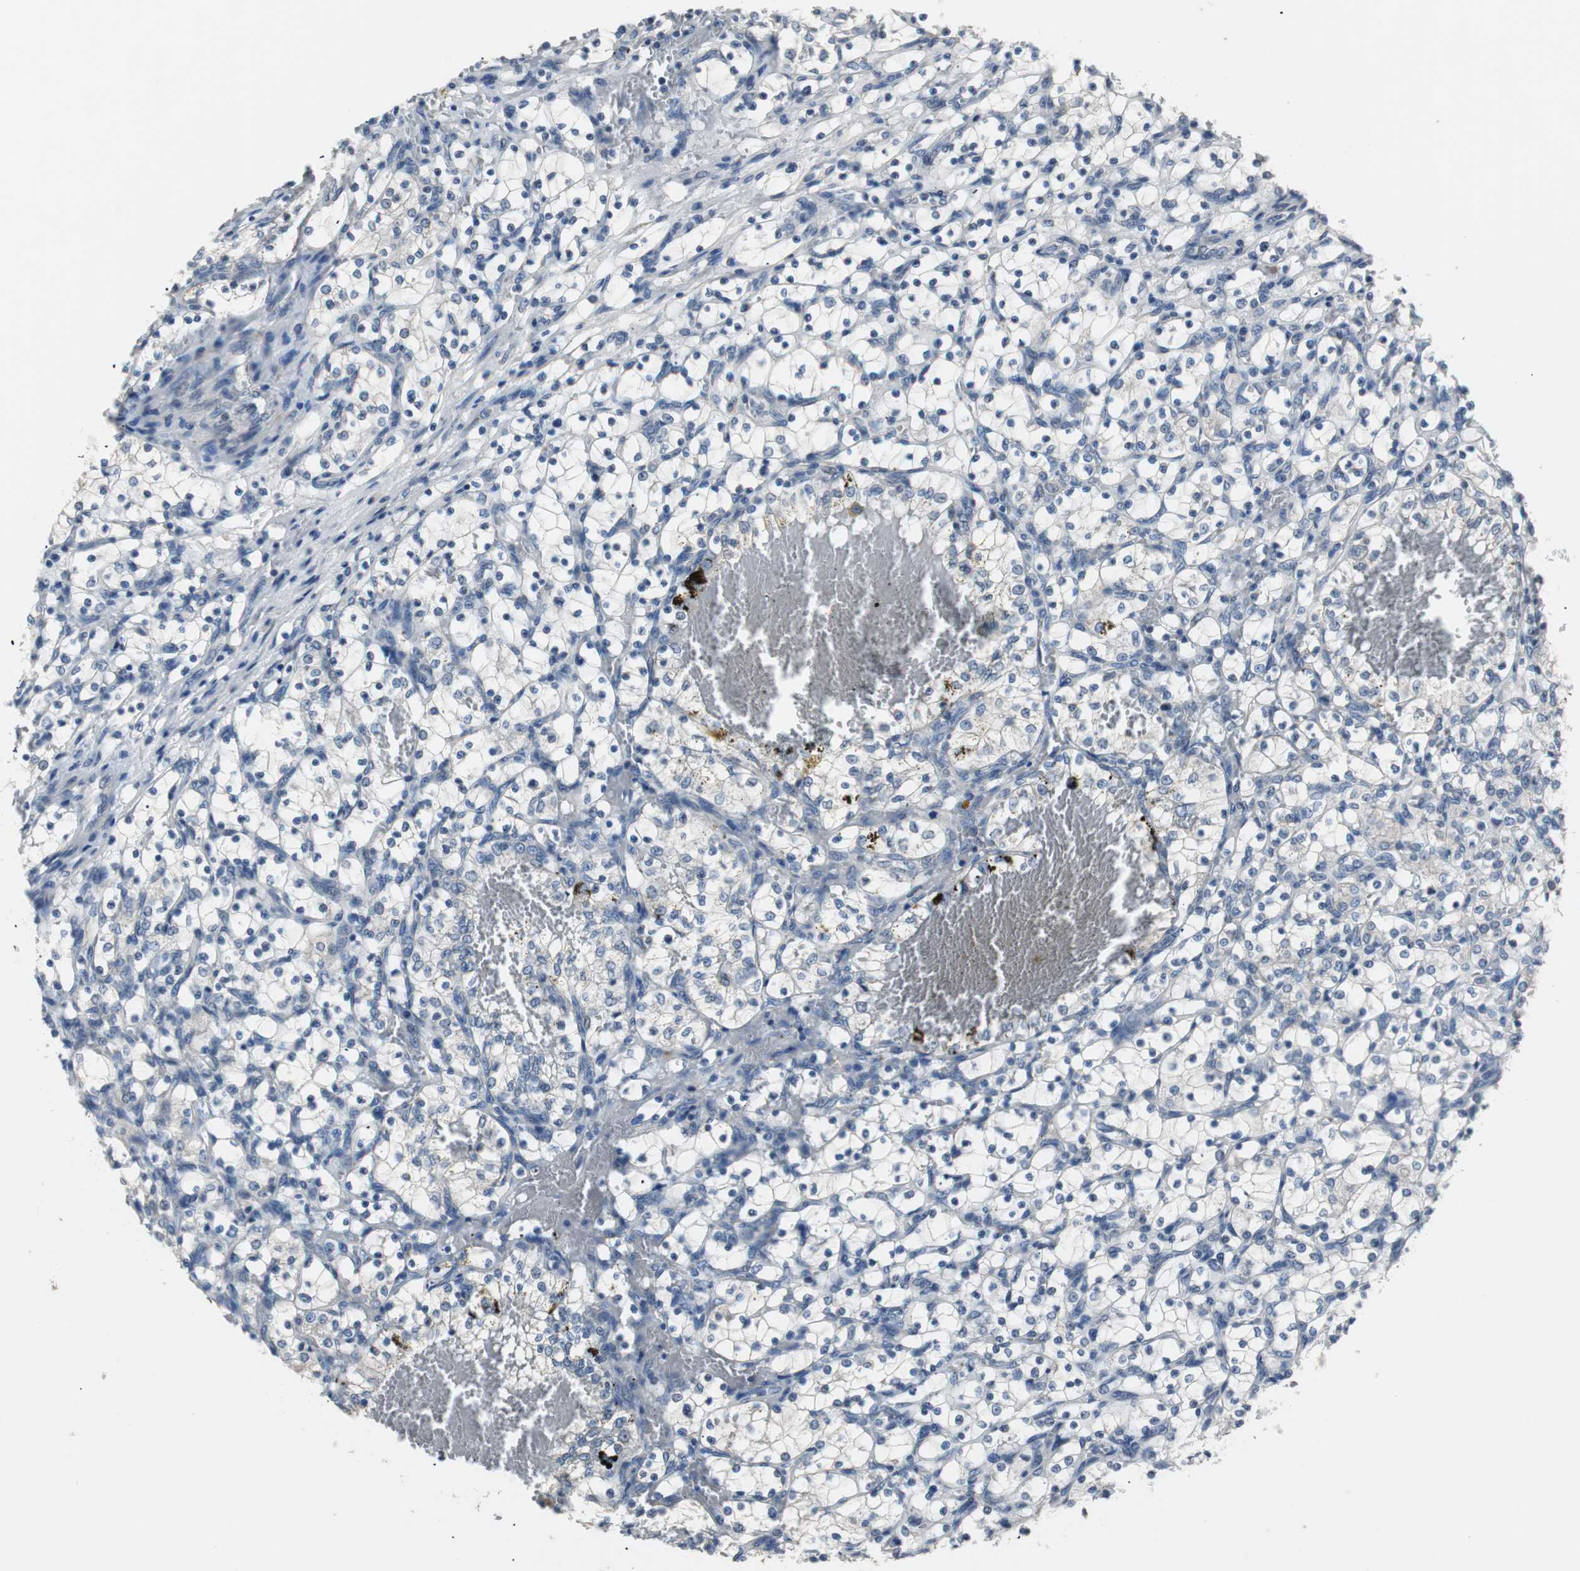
{"staining": {"intensity": "negative", "quantity": "none", "location": "none"}, "tissue": "renal cancer", "cell_type": "Tumor cells", "image_type": "cancer", "snomed": [{"axis": "morphology", "description": "Adenocarcinoma, NOS"}, {"axis": "topography", "description": "Kidney"}], "caption": "Histopathology image shows no significant protein expression in tumor cells of renal cancer. (Brightfield microscopy of DAB immunohistochemistry (IHC) at high magnification).", "gene": "PCYT1B", "patient": {"sex": "female", "age": 69}}